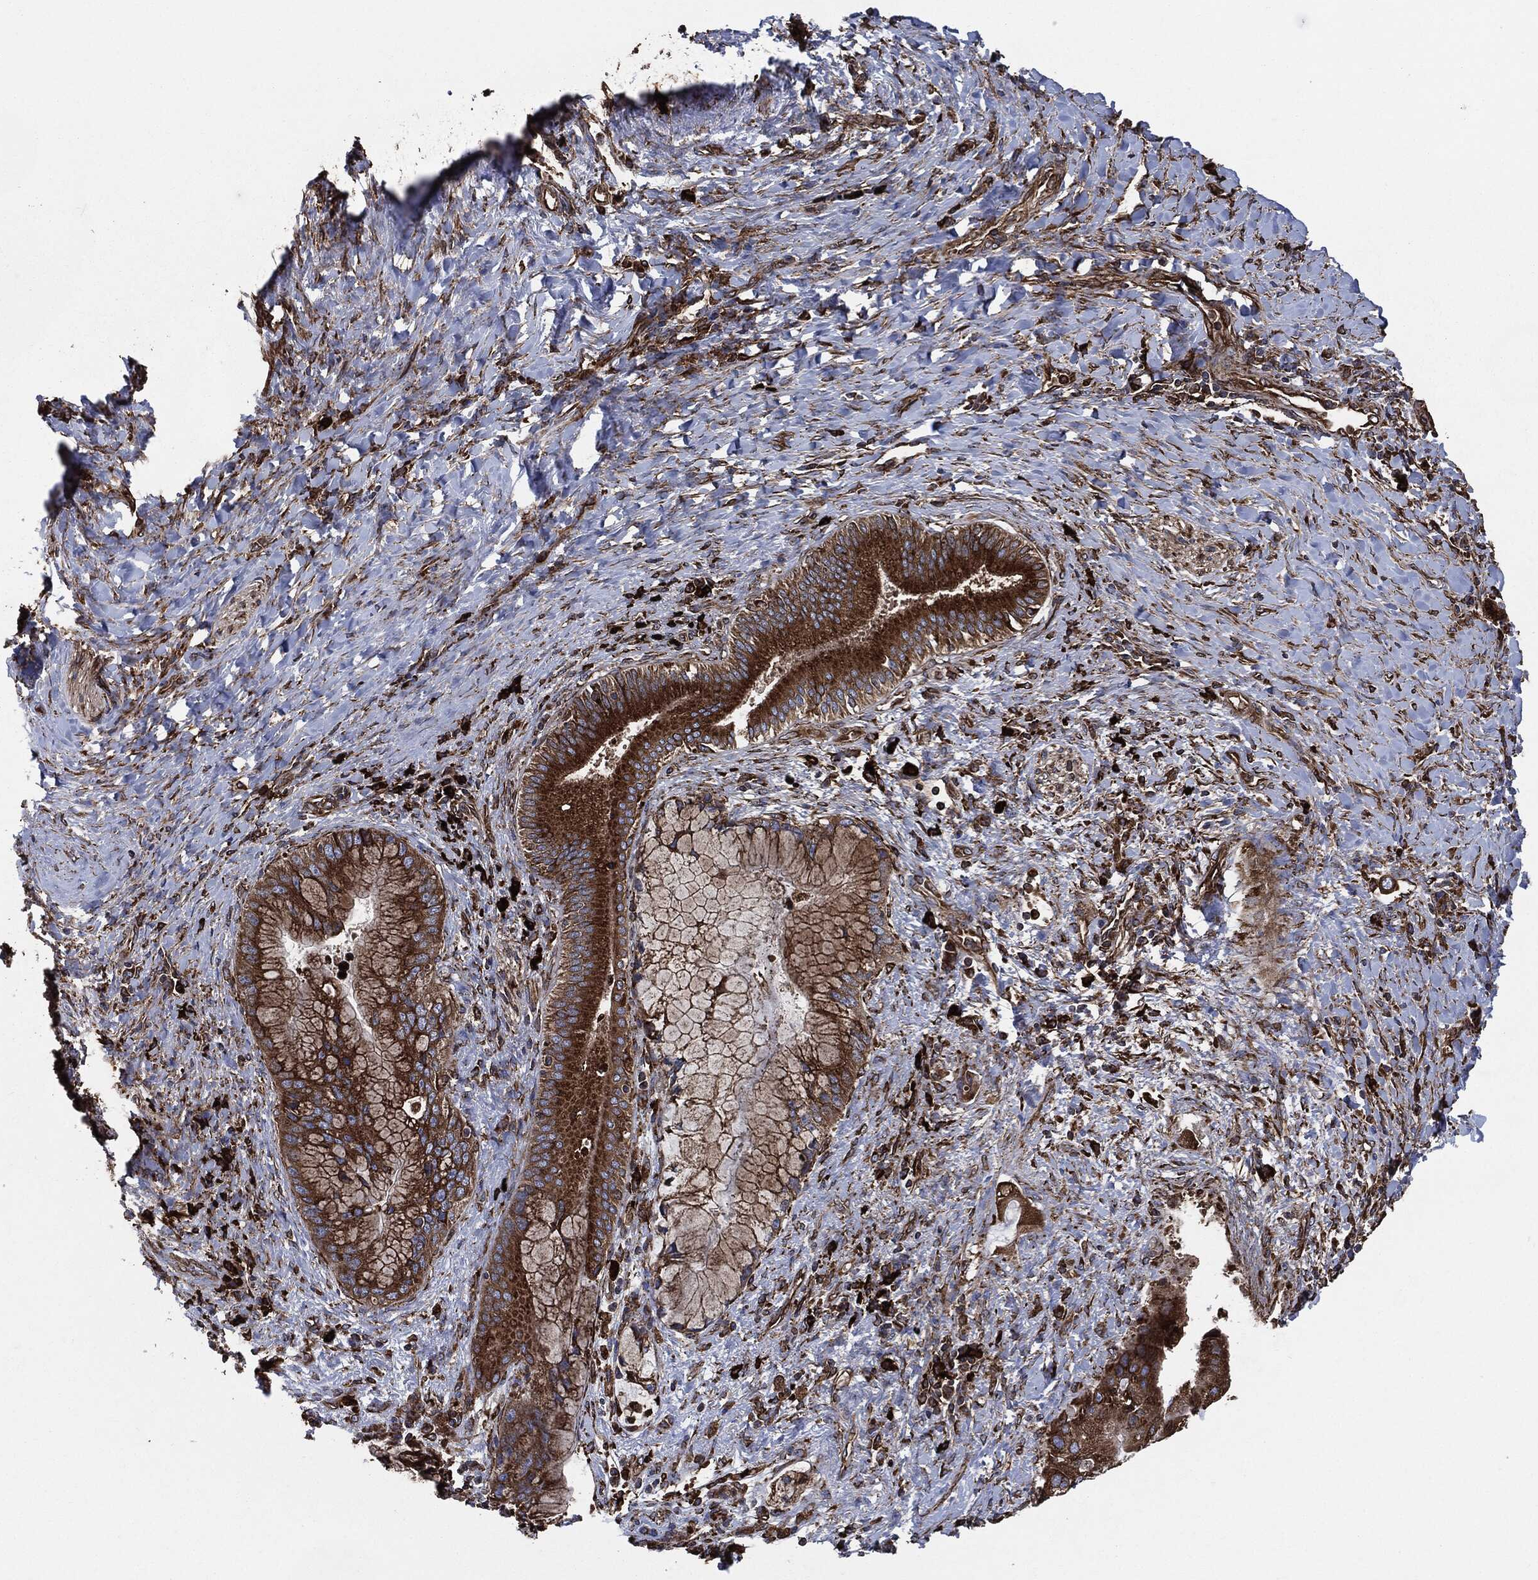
{"staining": {"intensity": "strong", "quantity": ">75%", "location": "cytoplasmic/membranous"}, "tissue": "liver cancer", "cell_type": "Tumor cells", "image_type": "cancer", "snomed": [{"axis": "morphology", "description": "Normal tissue, NOS"}, {"axis": "morphology", "description": "Cholangiocarcinoma"}, {"axis": "topography", "description": "Liver"}, {"axis": "topography", "description": "Peripheral nerve tissue"}], "caption": "A high amount of strong cytoplasmic/membranous staining is present in about >75% of tumor cells in liver cancer tissue. The staining is performed using DAB brown chromogen to label protein expression. The nuclei are counter-stained blue using hematoxylin.", "gene": "AMFR", "patient": {"sex": "male", "age": 50}}